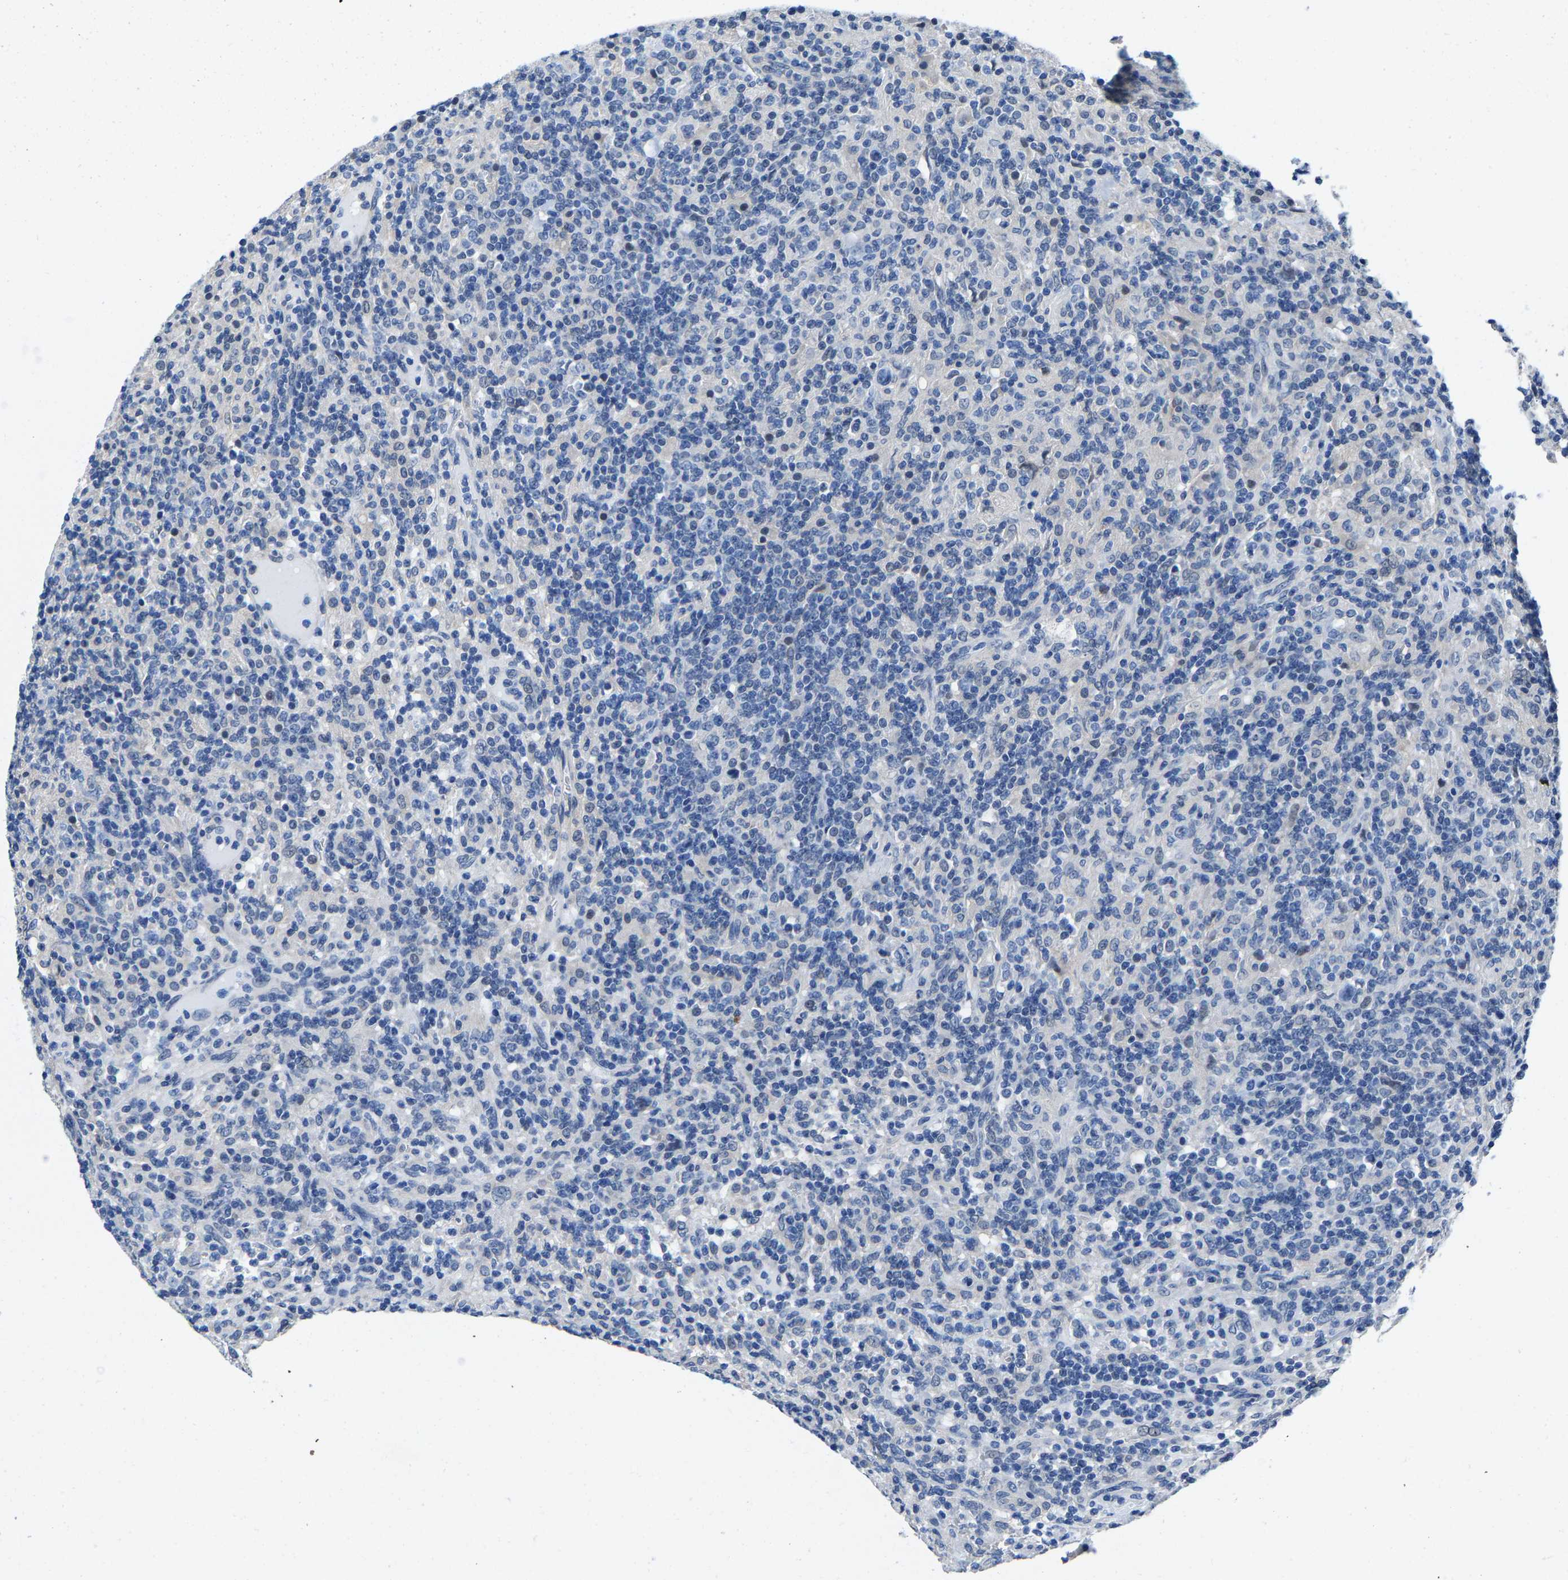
{"staining": {"intensity": "negative", "quantity": "none", "location": "none"}, "tissue": "lymphoma", "cell_type": "Tumor cells", "image_type": "cancer", "snomed": [{"axis": "morphology", "description": "Hodgkin's disease, NOS"}, {"axis": "topography", "description": "Lymph node"}], "caption": "This is an IHC histopathology image of Hodgkin's disease. There is no positivity in tumor cells.", "gene": "SSH3", "patient": {"sex": "male", "age": 70}}